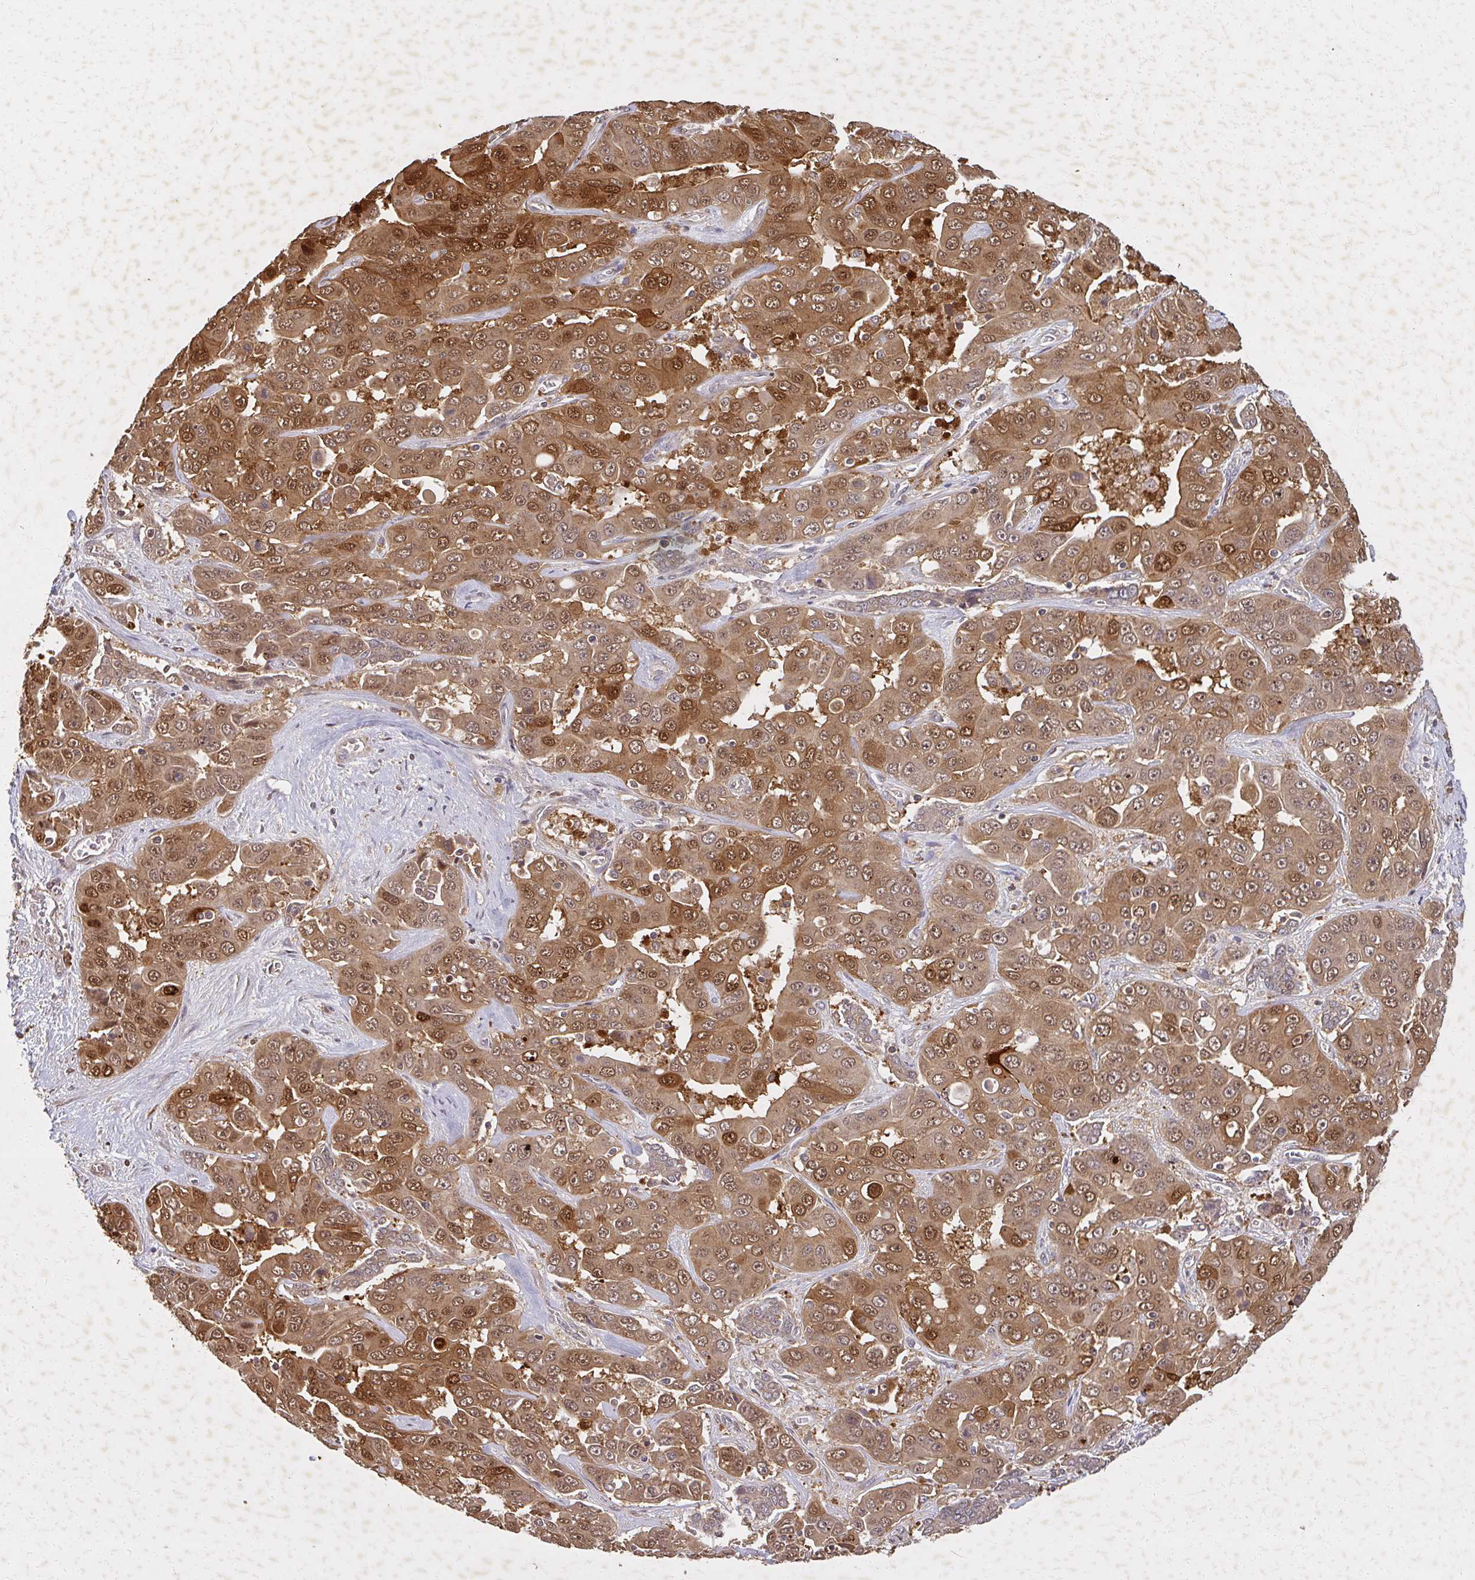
{"staining": {"intensity": "strong", "quantity": ">75%", "location": "cytoplasmic/membranous,nuclear"}, "tissue": "liver cancer", "cell_type": "Tumor cells", "image_type": "cancer", "snomed": [{"axis": "morphology", "description": "Cholangiocarcinoma"}, {"axis": "topography", "description": "Liver"}], "caption": "The micrograph exhibits staining of liver cancer (cholangiocarcinoma), revealing strong cytoplasmic/membranous and nuclear protein staining (brown color) within tumor cells. (IHC, brightfield microscopy, high magnification).", "gene": "LARS2", "patient": {"sex": "female", "age": 52}}